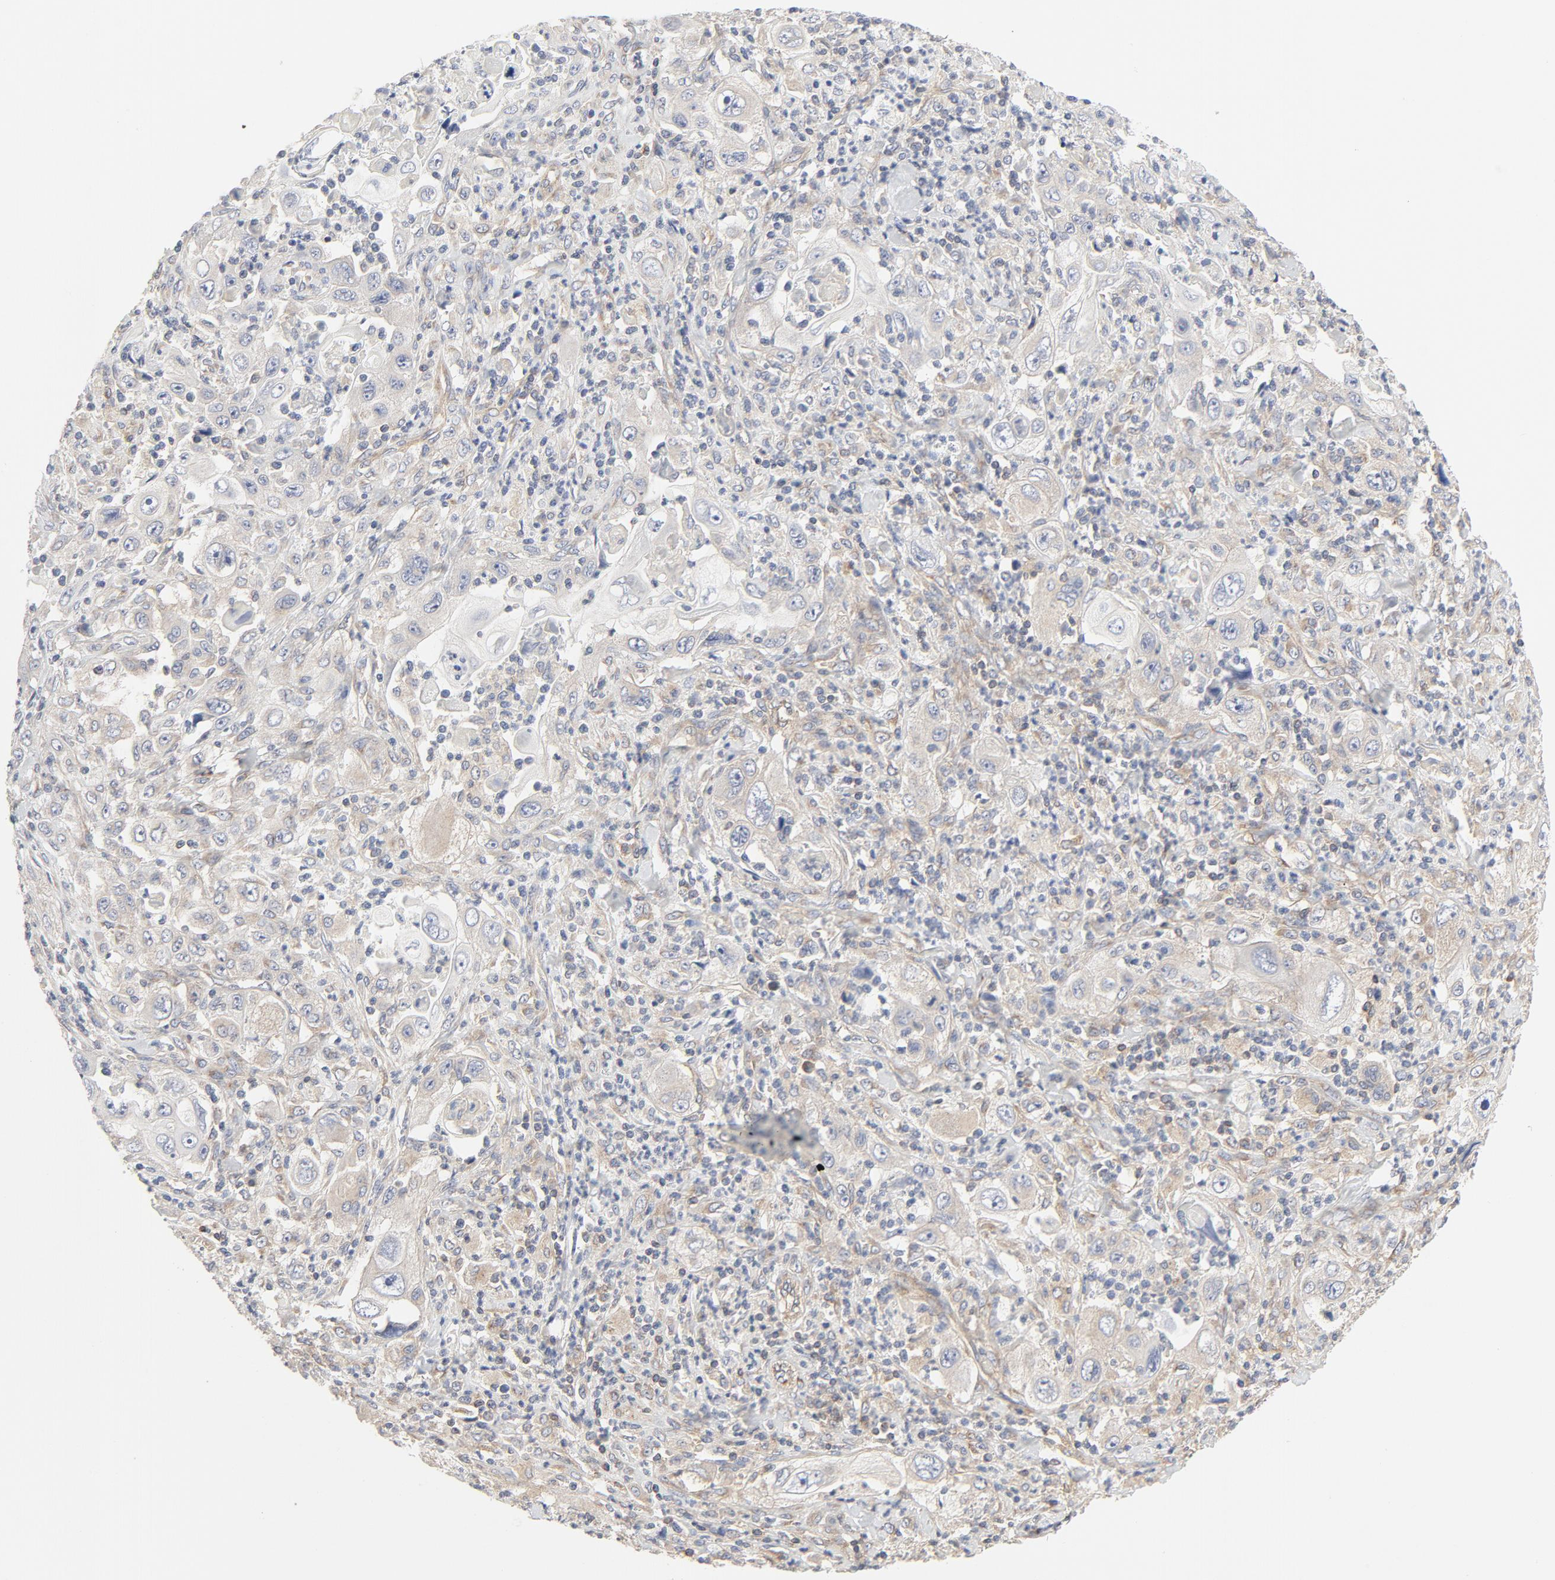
{"staining": {"intensity": "weak", "quantity": "<25%", "location": "cytoplasmic/membranous"}, "tissue": "pancreatic cancer", "cell_type": "Tumor cells", "image_type": "cancer", "snomed": [{"axis": "morphology", "description": "Adenocarcinoma, NOS"}, {"axis": "topography", "description": "Pancreas"}], "caption": "Image shows no significant protein expression in tumor cells of pancreatic cancer (adenocarcinoma).", "gene": "RABEP1", "patient": {"sex": "male", "age": 70}}